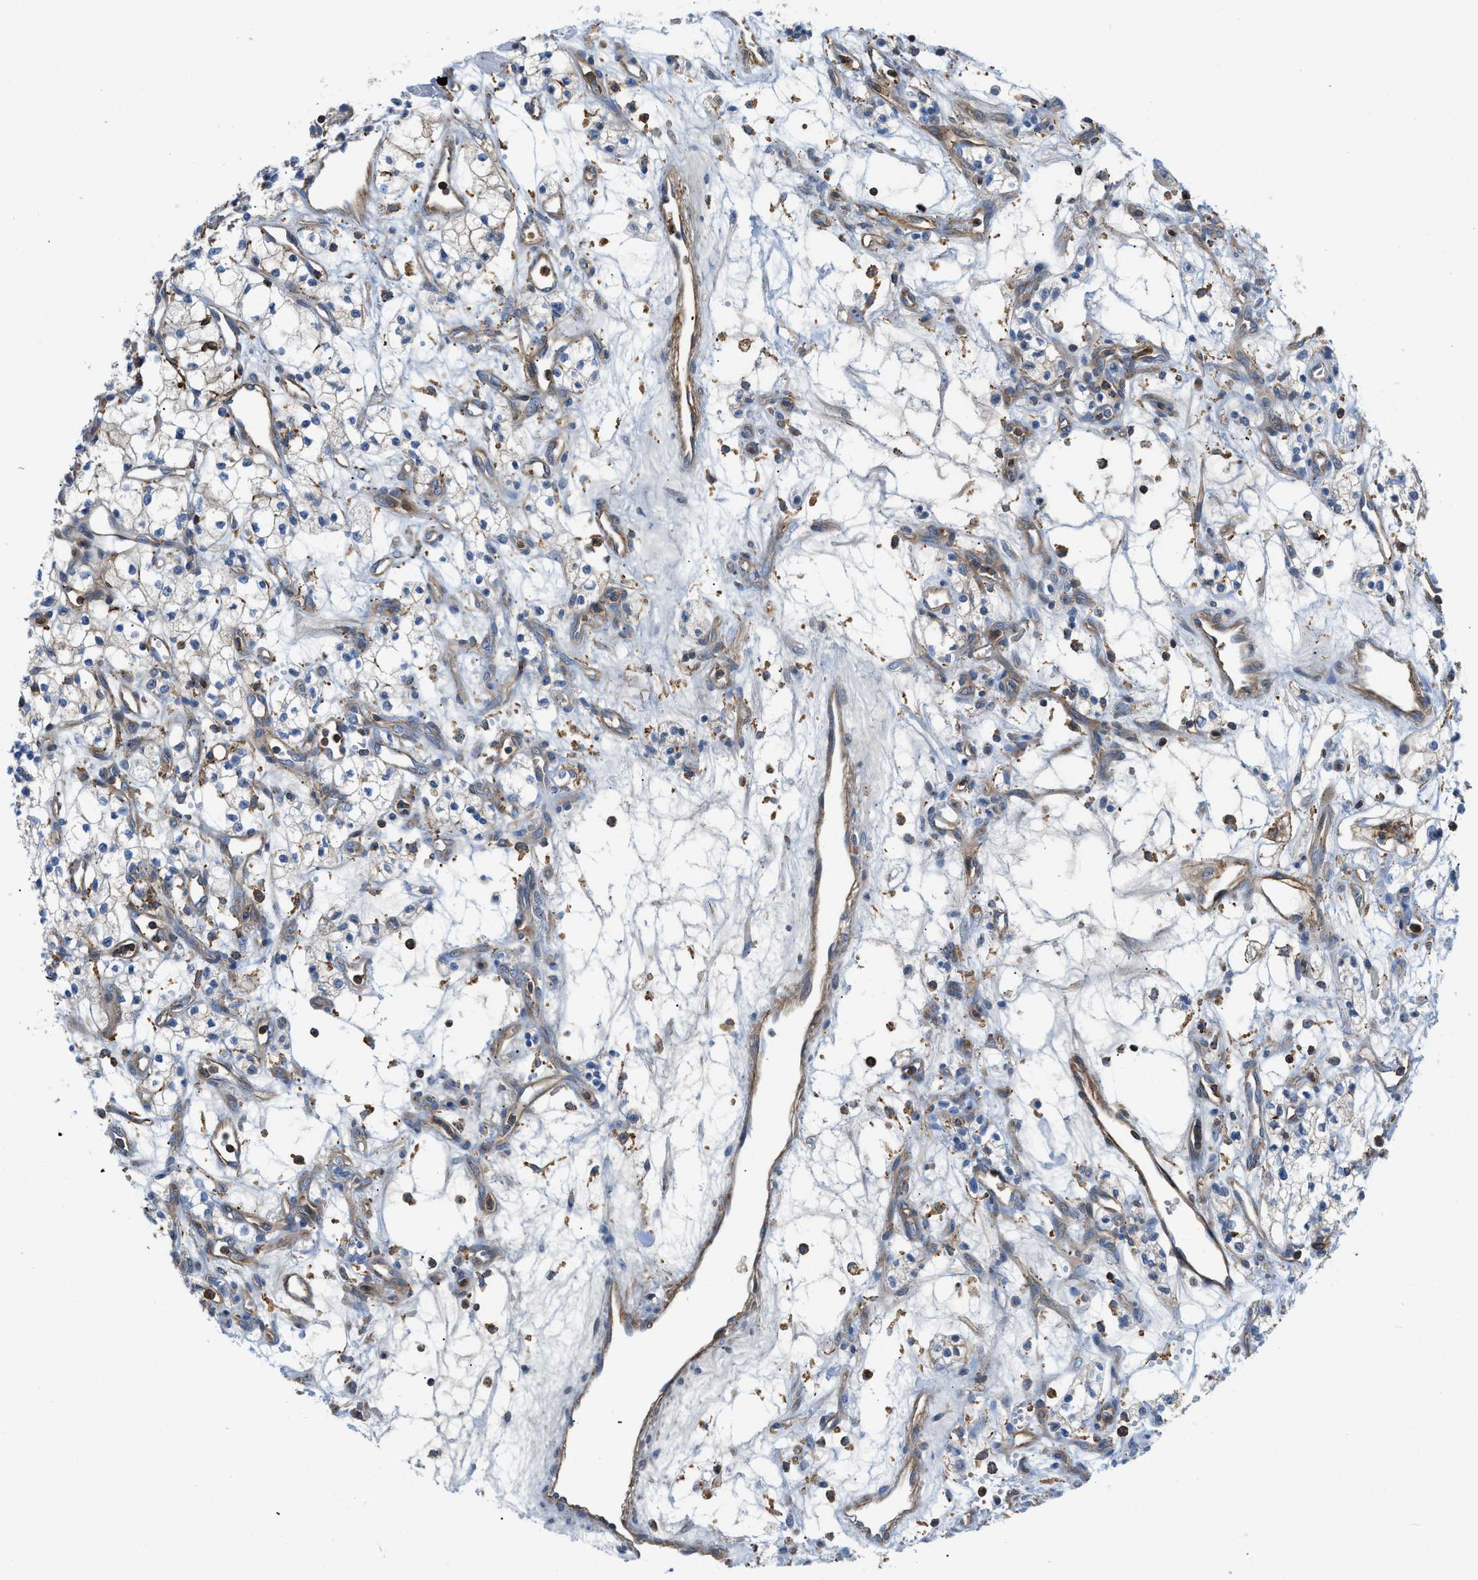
{"staining": {"intensity": "moderate", "quantity": "<25%", "location": "cytoplasmic/membranous"}, "tissue": "renal cancer", "cell_type": "Tumor cells", "image_type": "cancer", "snomed": [{"axis": "morphology", "description": "Adenocarcinoma, NOS"}, {"axis": "topography", "description": "Kidney"}], "caption": "A brown stain highlights moderate cytoplasmic/membranous staining of a protein in human renal cancer tumor cells.", "gene": "ATP6V0D1", "patient": {"sex": "male", "age": 59}}